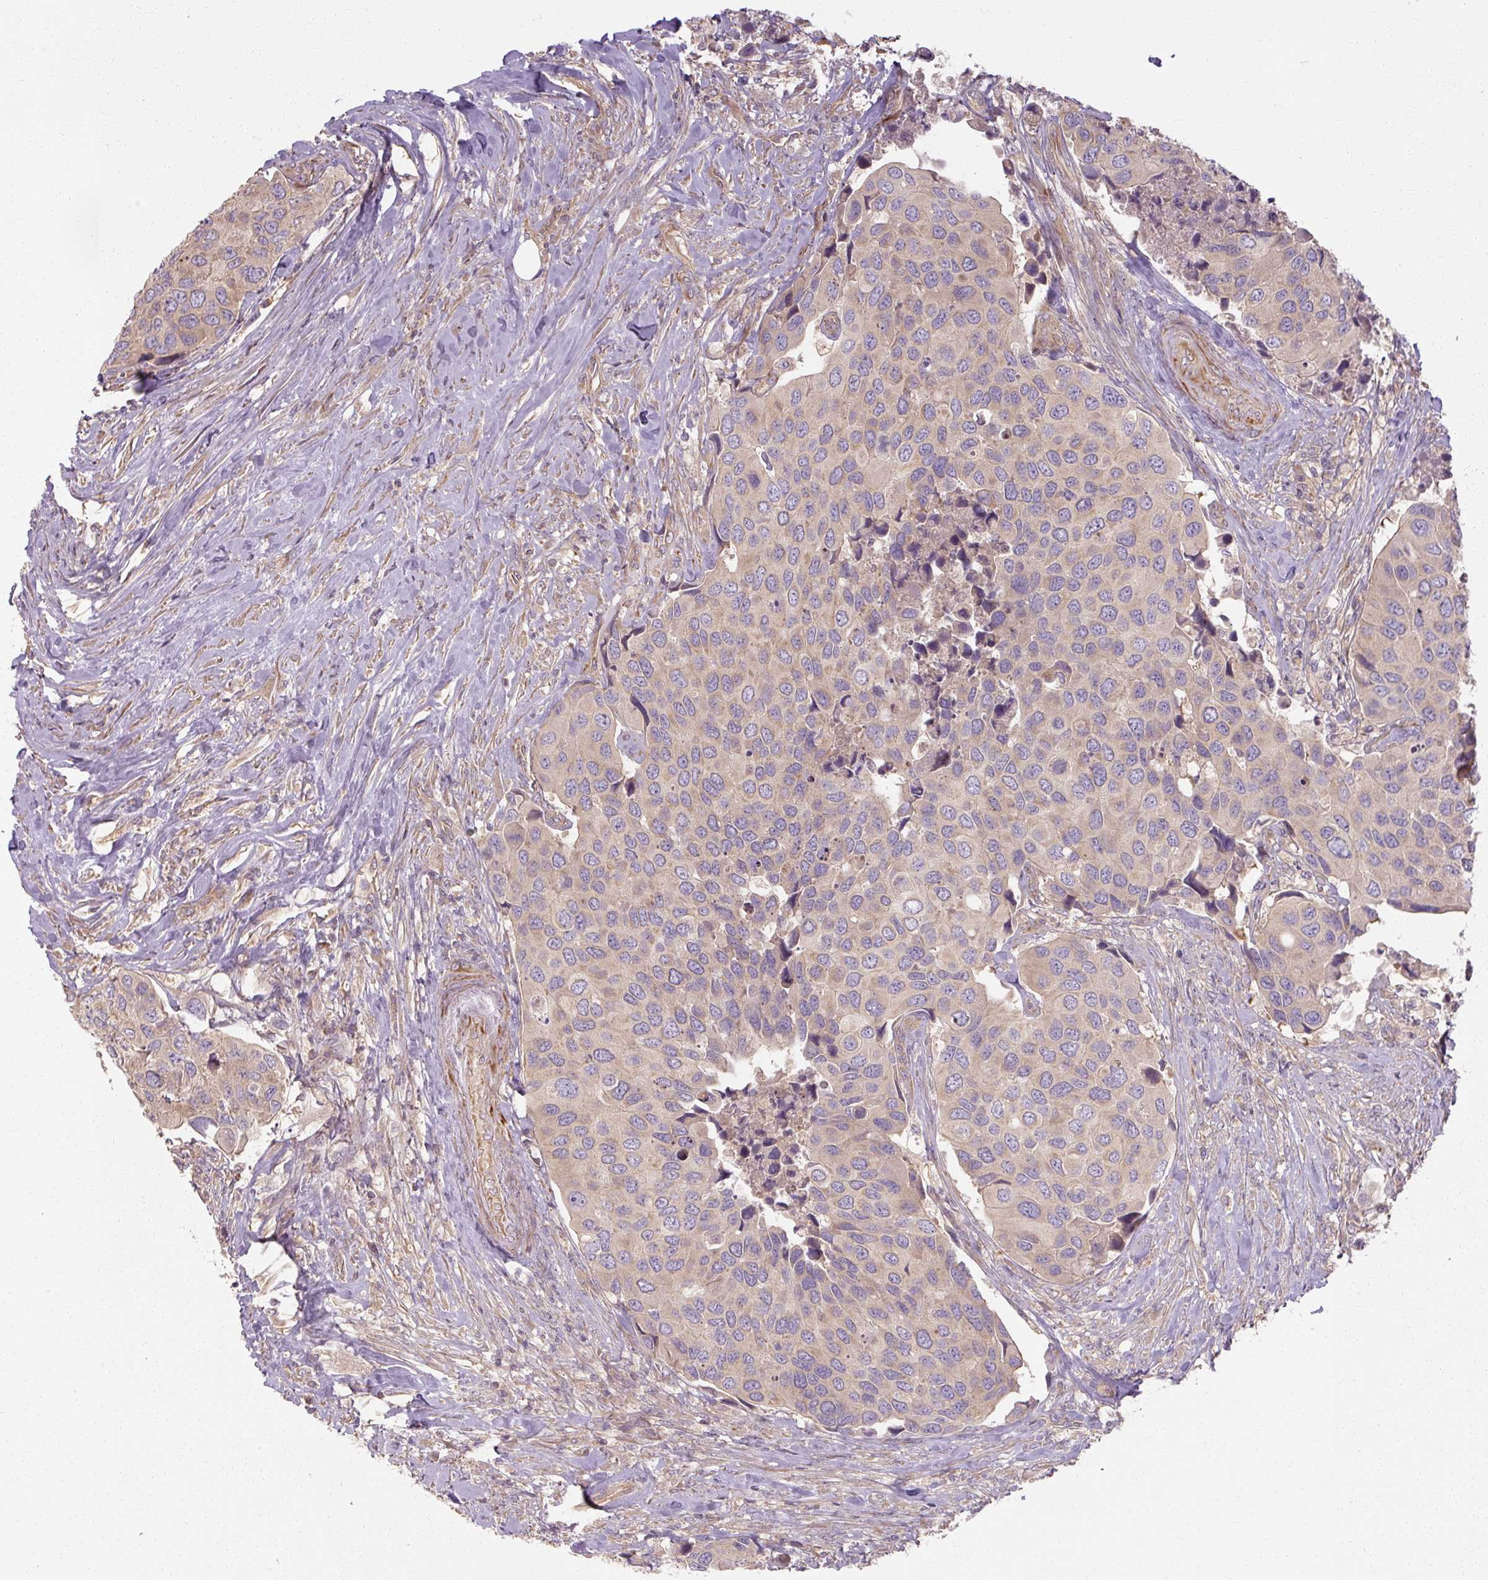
{"staining": {"intensity": "negative", "quantity": "none", "location": "none"}, "tissue": "urothelial cancer", "cell_type": "Tumor cells", "image_type": "cancer", "snomed": [{"axis": "morphology", "description": "Urothelial carcinoma, High grade"}, {"axis": "topography", "description": "Urinary bladder"}], "caption": "This micrograph is of urothelial cancer stained with immunohistochemistry to label a protein in brown with the nuclei are counter-stained blue. There is no expression in tumor cells. (Immunohistochemistry, brightfield microscopy, high magnification).", "gene": "RB1CC1", "patient": {"sex": "male", "age": 74}}